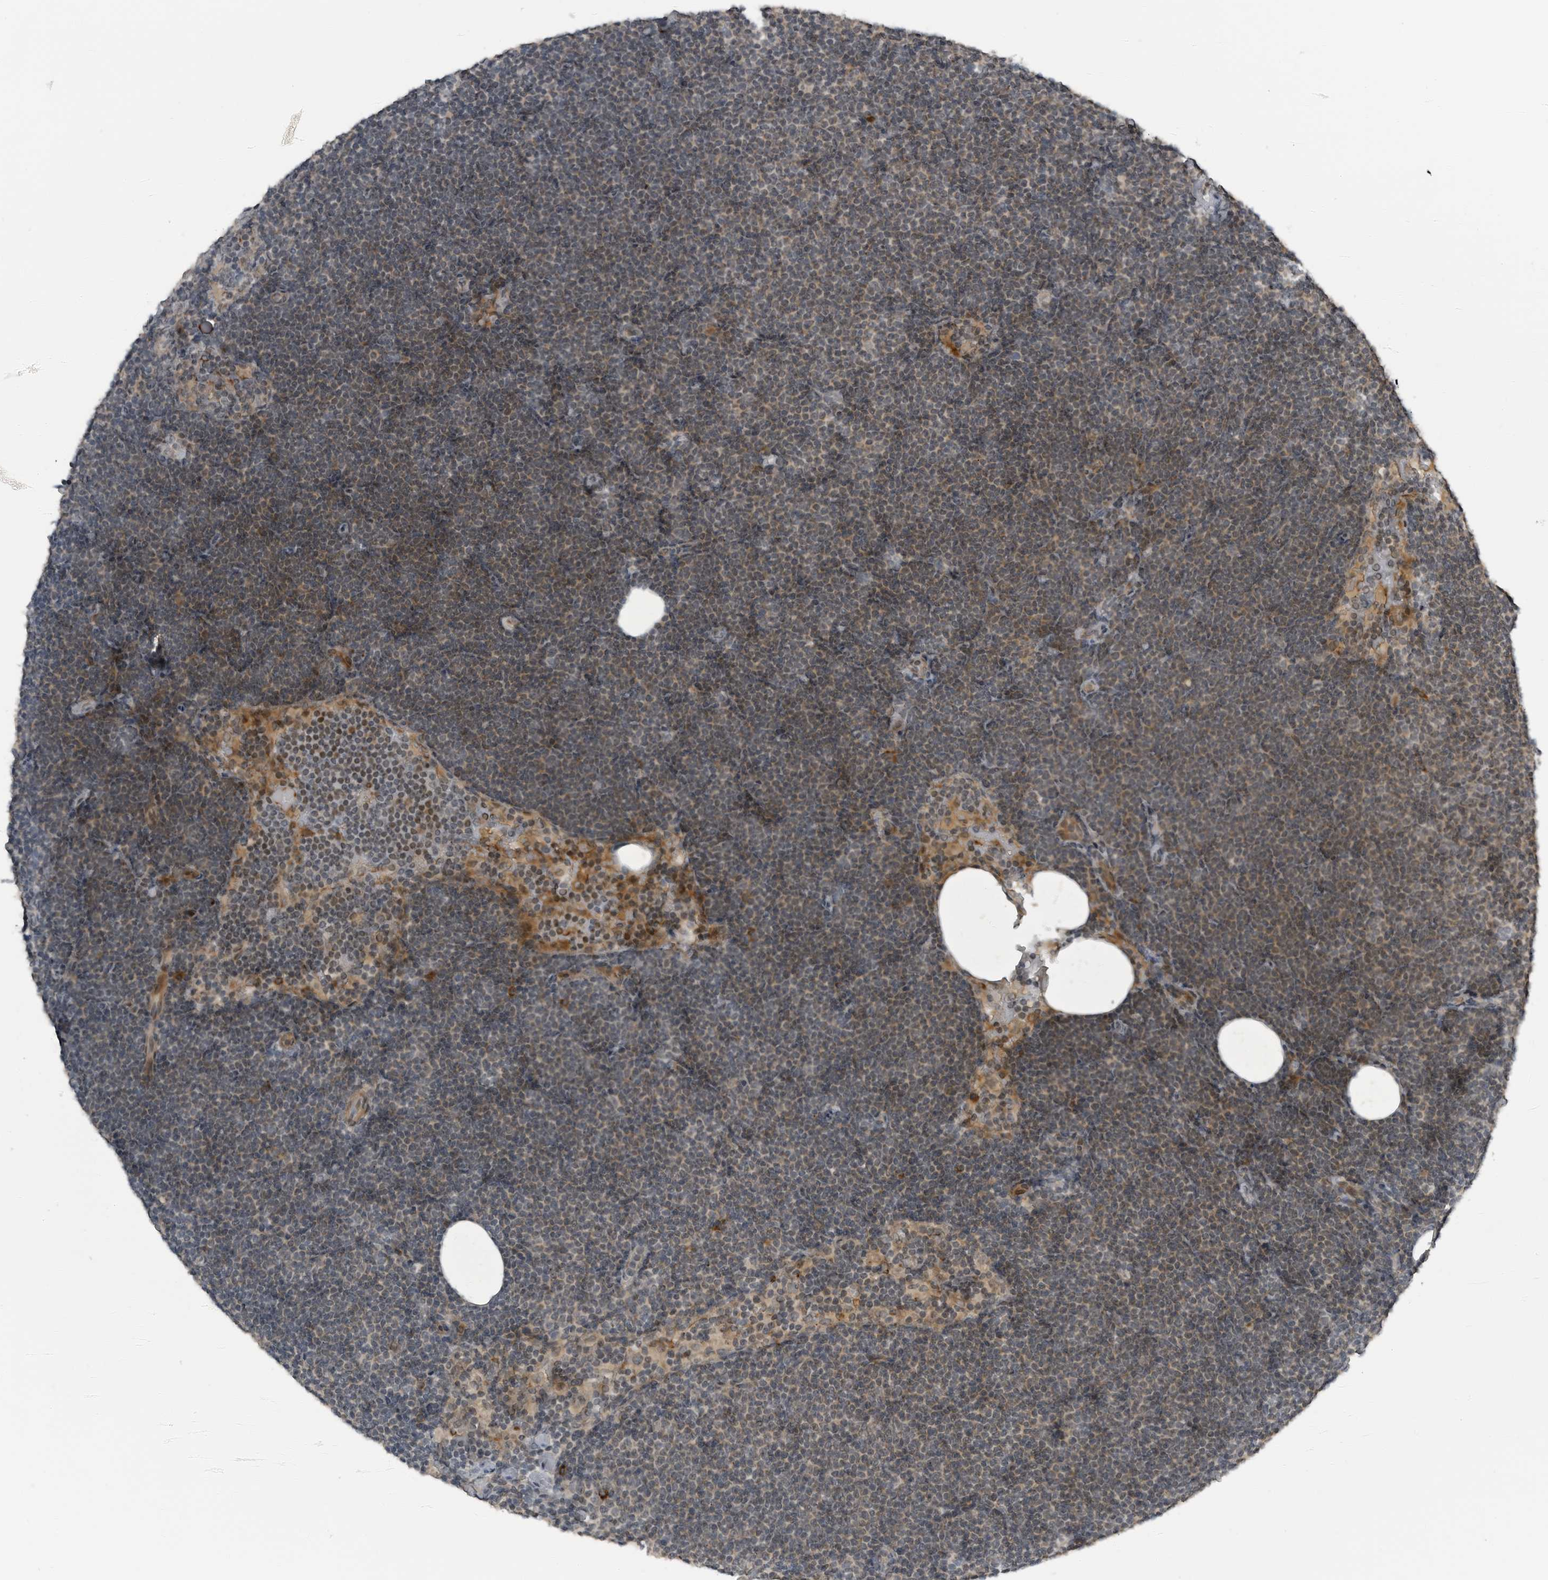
{"staining": {"intensity": "negative", "quantity": "none", "location": "none"}, "tissue": "lymphoma", "cell_type": "Tumor cells", "image_type": "cancer", "snomed": [{"axis": "morphology", "description": "Malignant lymphoma, non-Hodgkin's type, Low grade"}, {"axis": "topography", "description": "Lymph node"}], "caption": "Tumor cells are negative for protein expression in human lymphoma.", "gene": "GAK", "patient": {"sex": "female", "age": 53}}